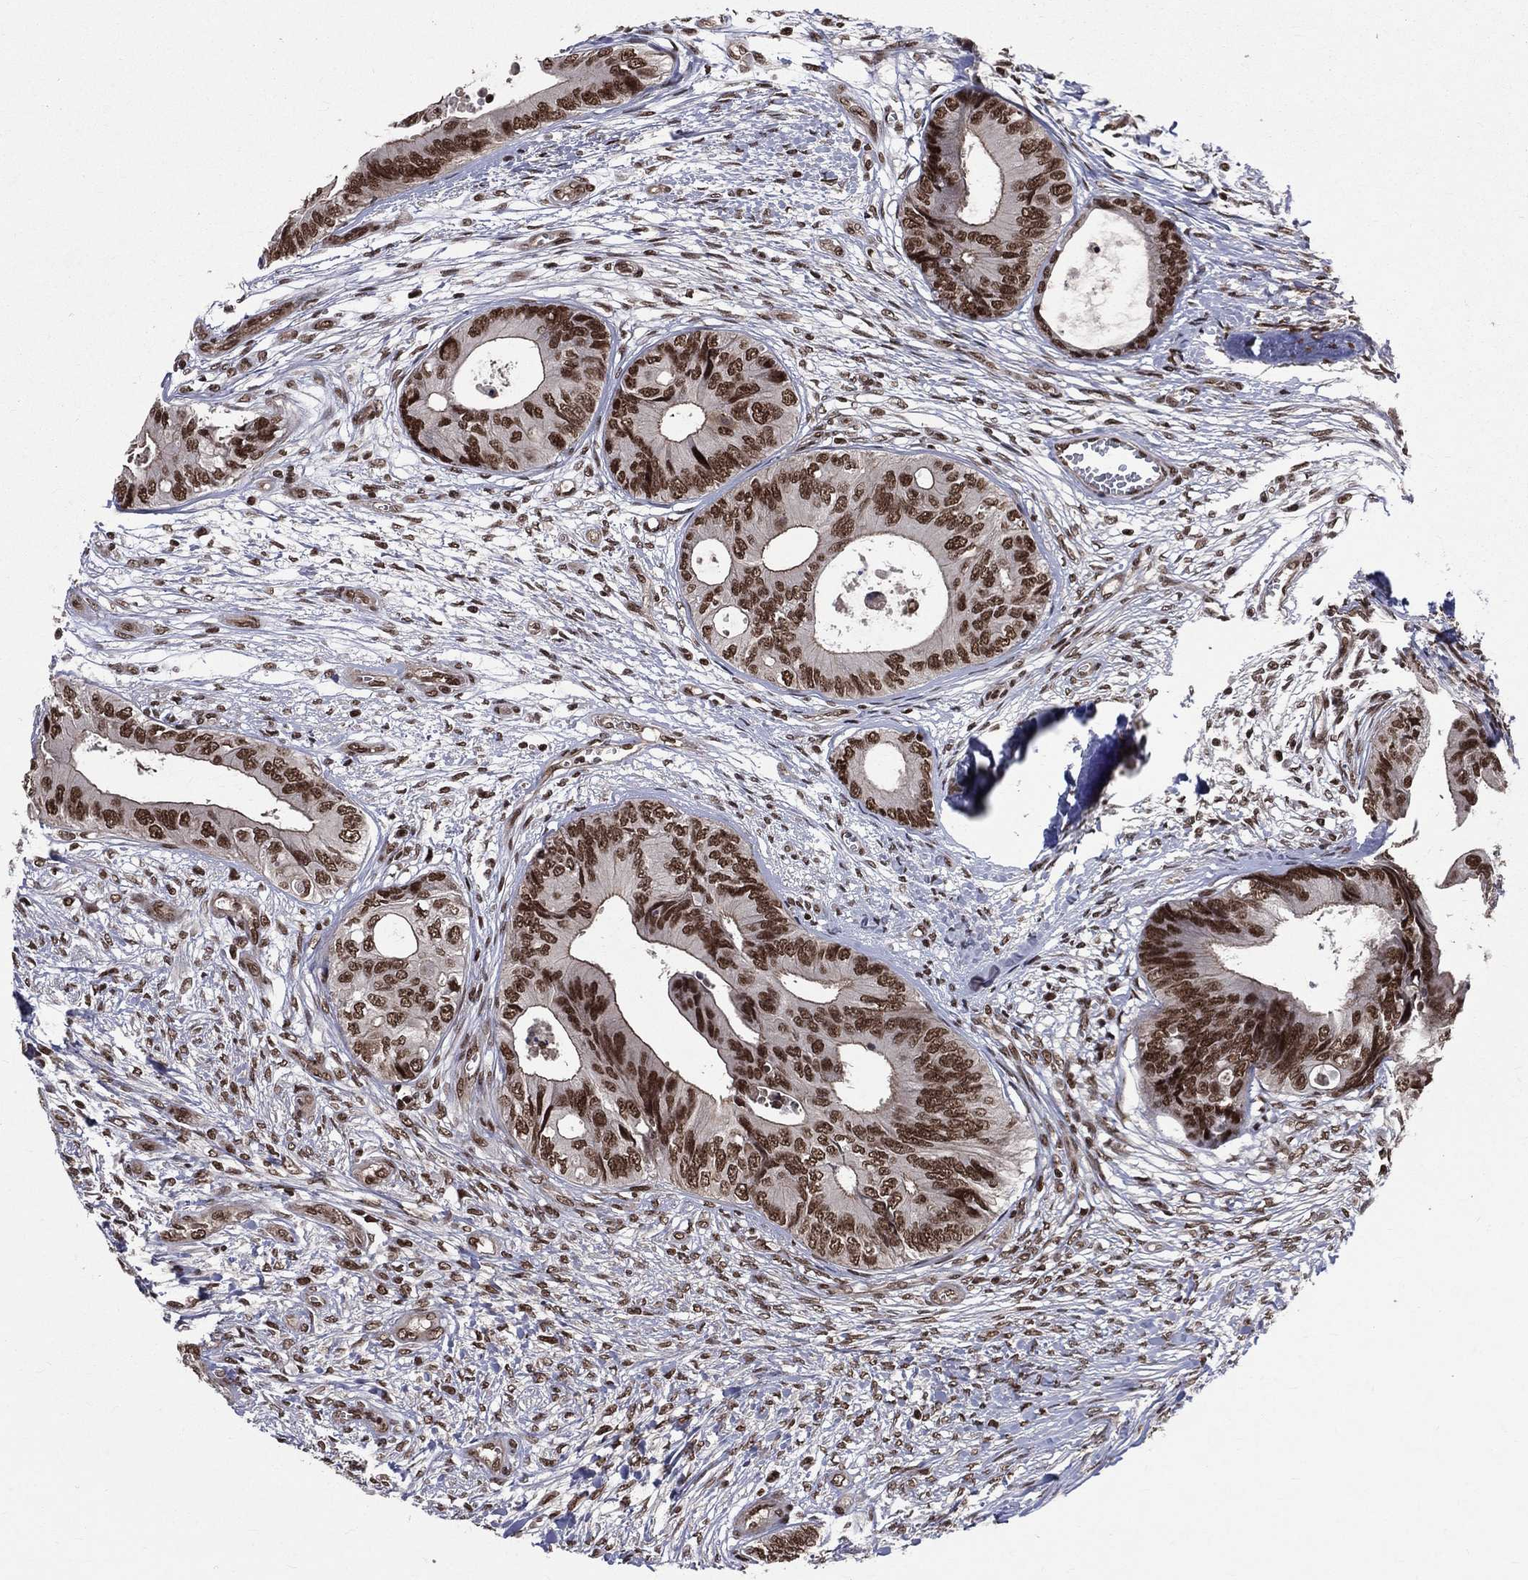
{"staining": {"intensity": "strong", "quantity": ">75%", "location": "nuclear"}, "tissue": "colorectal cancer", "cell_type": "Tumor cells", "image_type": "cancer", "snomed": [{"axis": "morphology", "description": "Normal tissue, NOS"}, {"axis": "morphology", "description": "Adenocarcinoma, NOS"}, {"axis": "topography", "description": "Colon"}], "caption": "A micrograph of colorectal adenocarcinoma stained for a protein reveals strong nuclear brown staining in tumor cells.", "gene": "SMC3", "patient": {"sex": "male", "age": 65}}